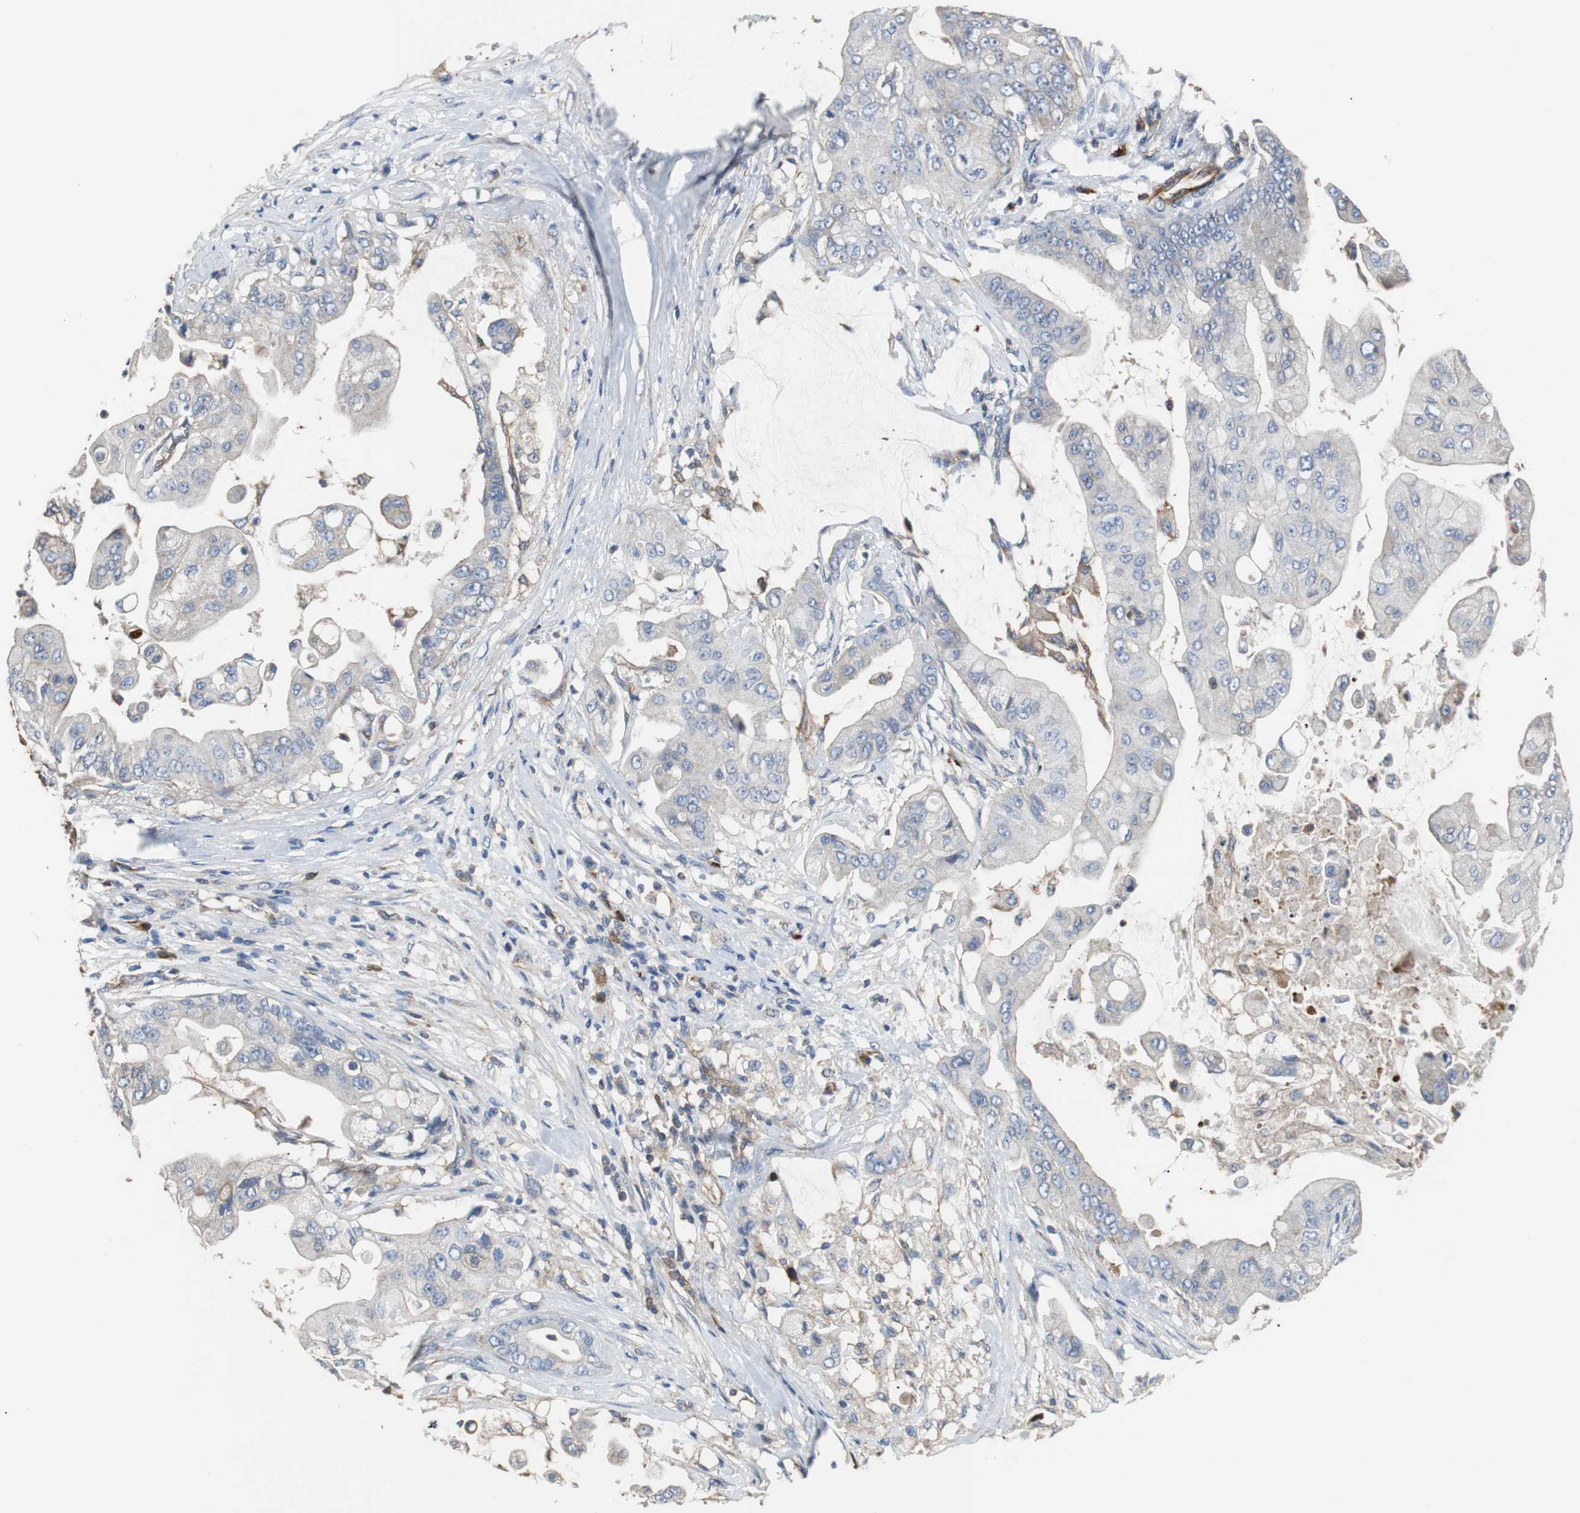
{"staining": {"intensity": "weak", "quantity": ">75%", "location": "cytoplasmic/membranous"}, "tissue": "pancreatic cancer", "cell_type": "Tumor cells", "image_type": "cancer", "snomed": [{"axis": "morphology", "description": "Adenocarcinoma, NOS"}, {"axis": "topography", "description": "Pancreas"}], "caption": "High-power microscopy captured an immunohistochemistry (IHC) photomicrograph of pancreatic cancer, revealing weak cytoplasmic/membranous staining in about >75% of tumor cells.", "gene": "PLCG2", "patient": {"sex": "female", "age": 75}}